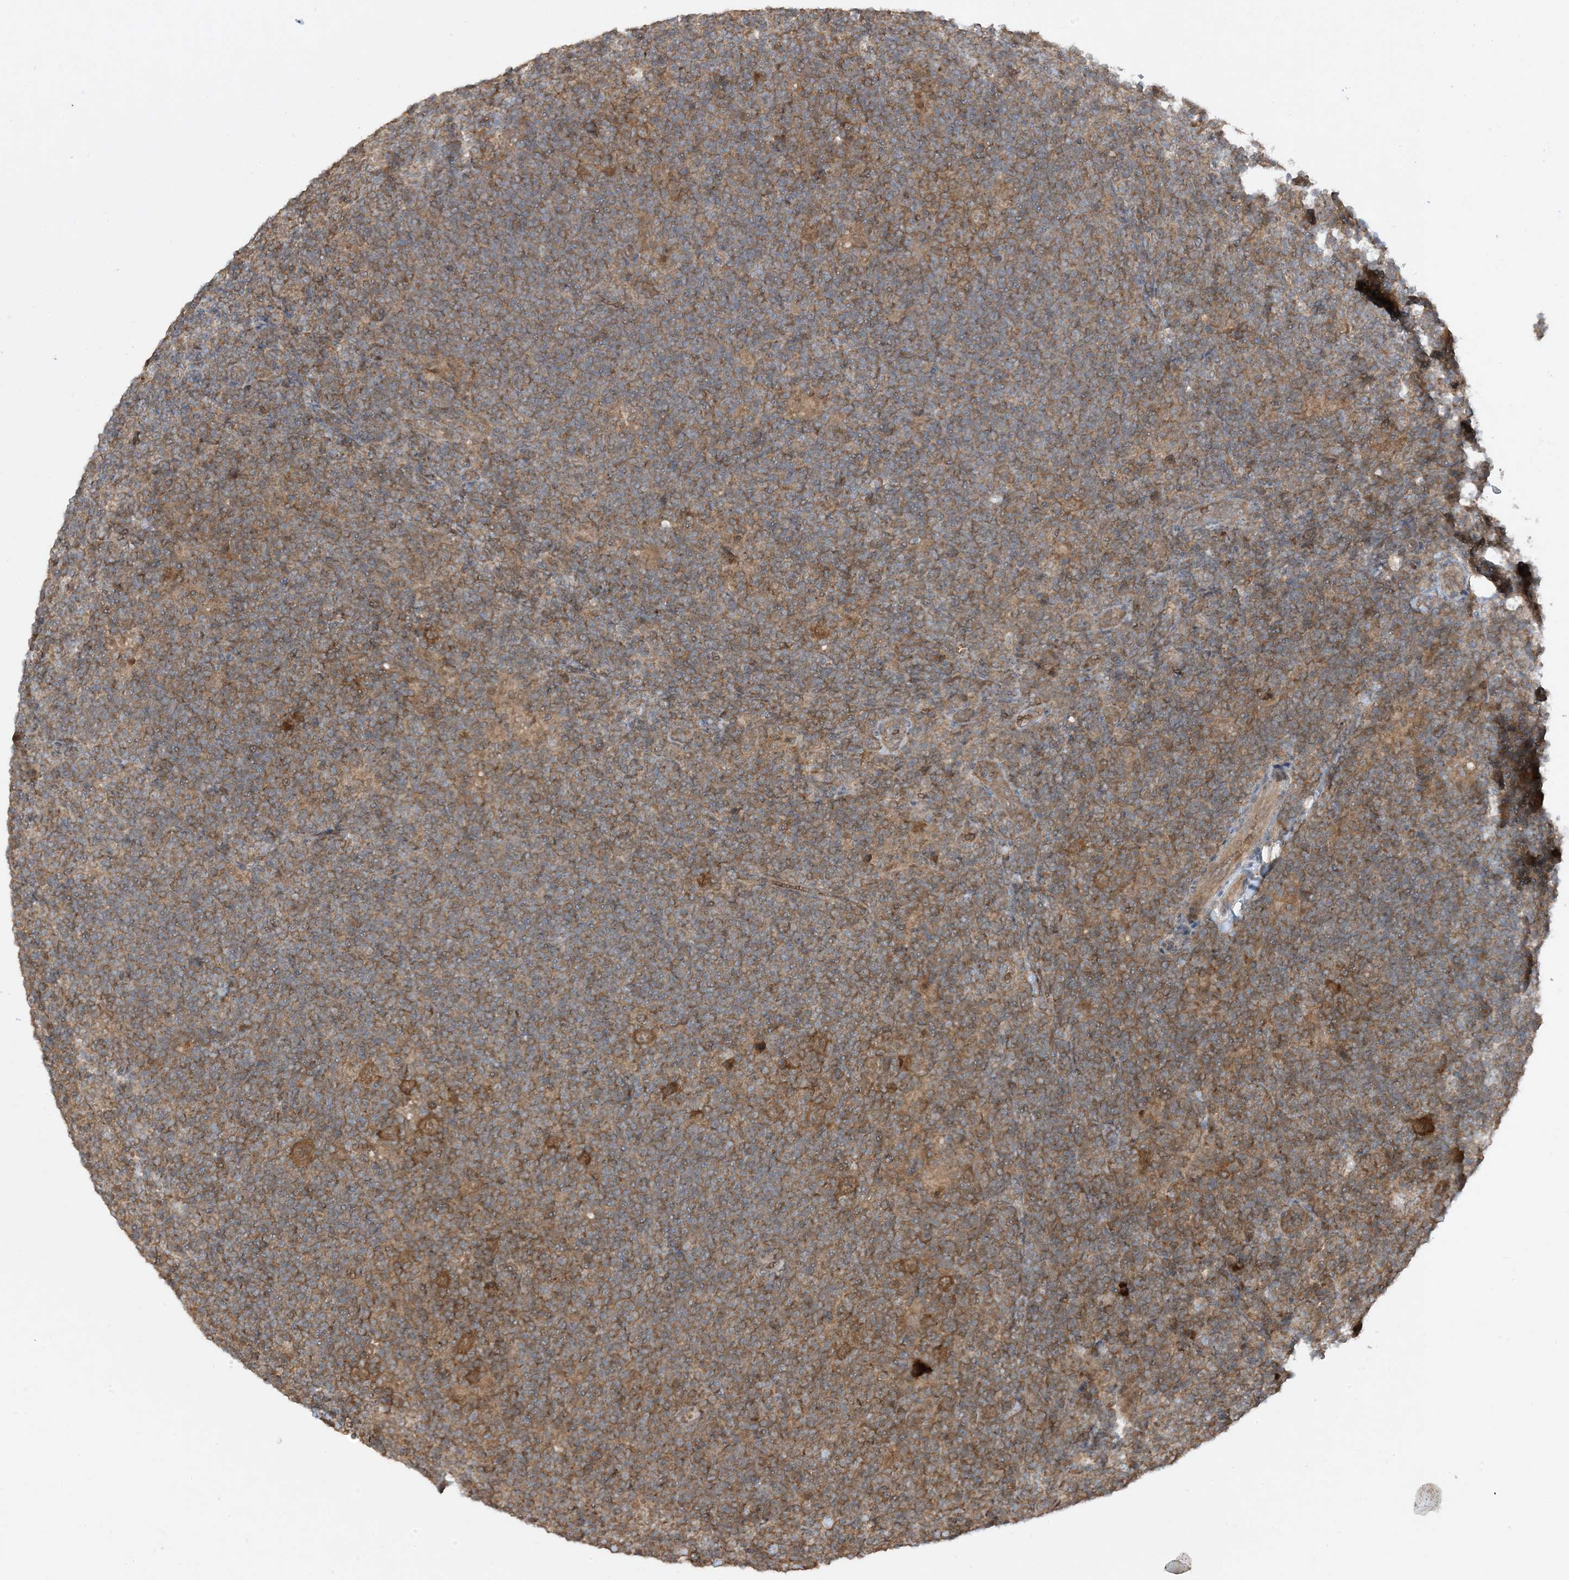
{"staining": {"intensity": "moderate", "quantity": ">75%", "location": "cytoplasmic/membranous"}, "tissue": "lymphoma", "cell_type": "Tumor cells", "image_type": "cancer", "snomed": [{"axis": "morphology", "description": "Hodgkin's disease, NOS"}, {"axis": "topography", "description": "Lymph node"}], "caption": "Immunohistochemical staining of Hodgkin's disease shows medium levels of moderate cytoplasmic/membranous protein expression in about >75% of tumor cells.", "gene": "PUSL1", "patient": {"sex": "female", "age": 57}}